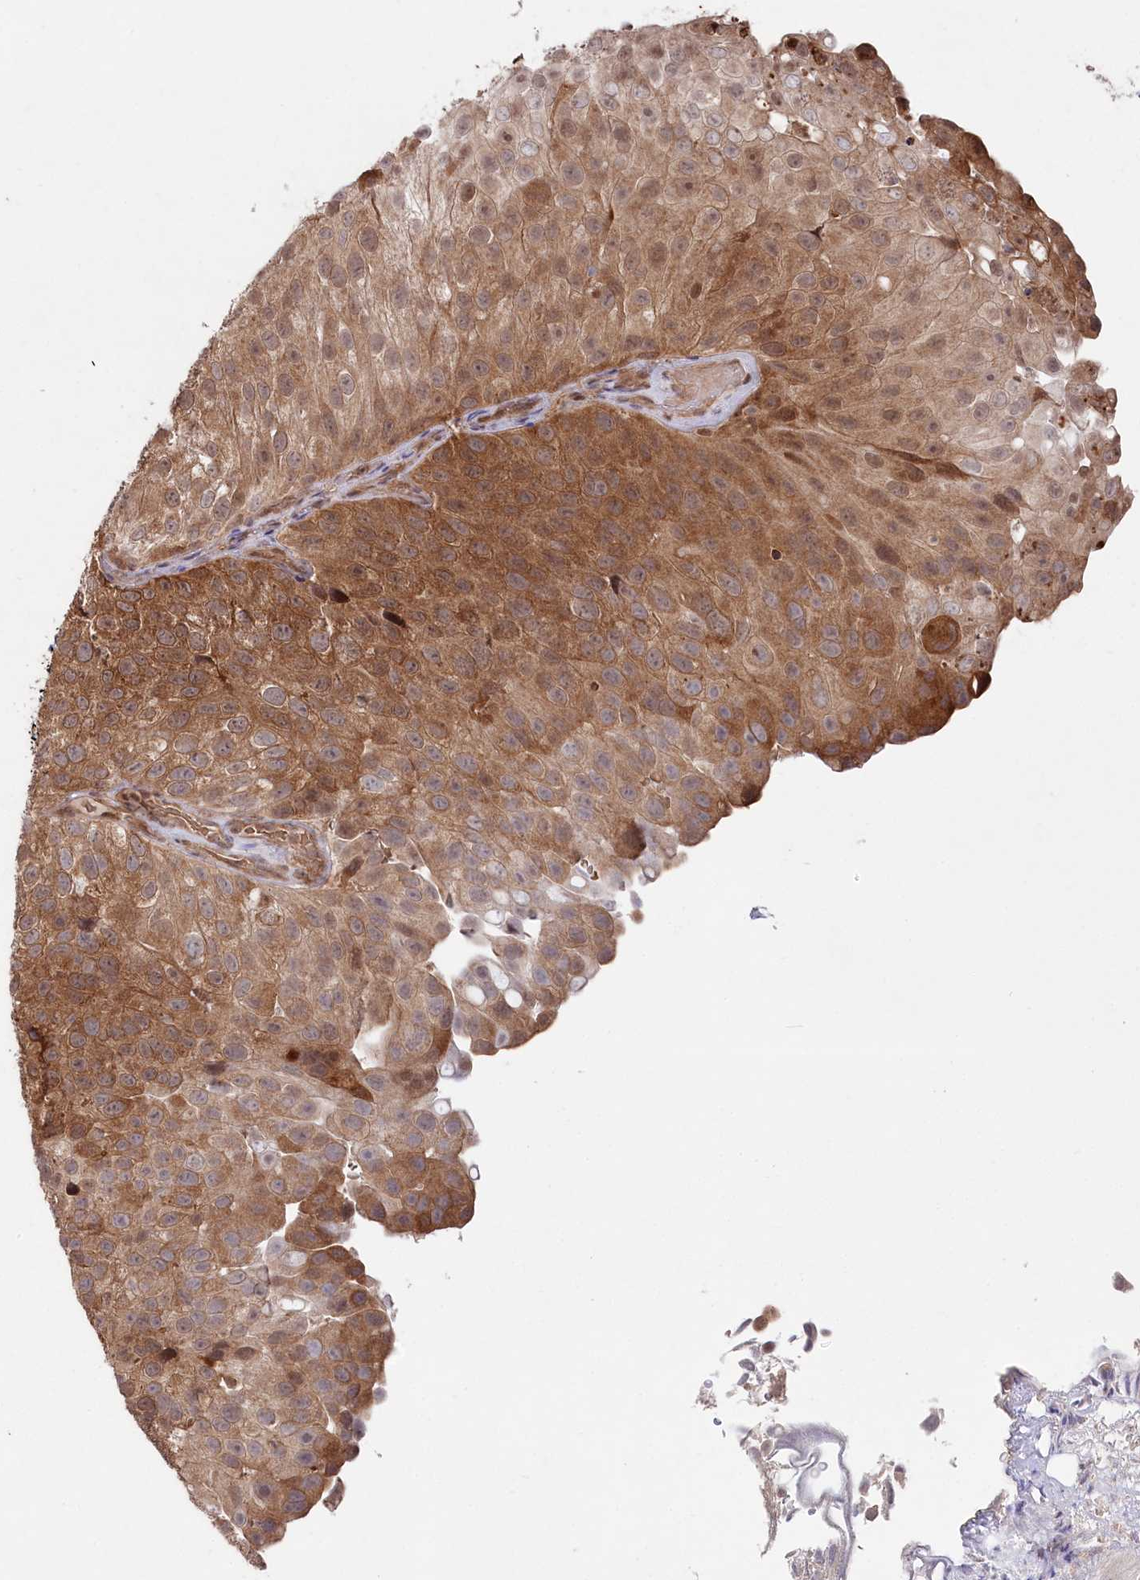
{"staining": {"intensity": "moderate", "quantity": ">75%", "location": "cytoplasmic/membranous,nuclear"}, "tissue": "urothelial cancer", "cell_type": "Tumor cells", "image_type": "cancer", "snomed": [{"axis": "morphology", "description": "Urothelial carcinoma, Low grade"}, {"axis": "topography", "description": "Urinary bladder"}], "caption": "Brown immunohistochemical staining in urothelial cancer shows moderate cytoplasmic/membranous and nuclear staining in approximately >75% of tumor cells.", "gene": "PSMA1", "patient": {"sex": "male", "age": 78}}